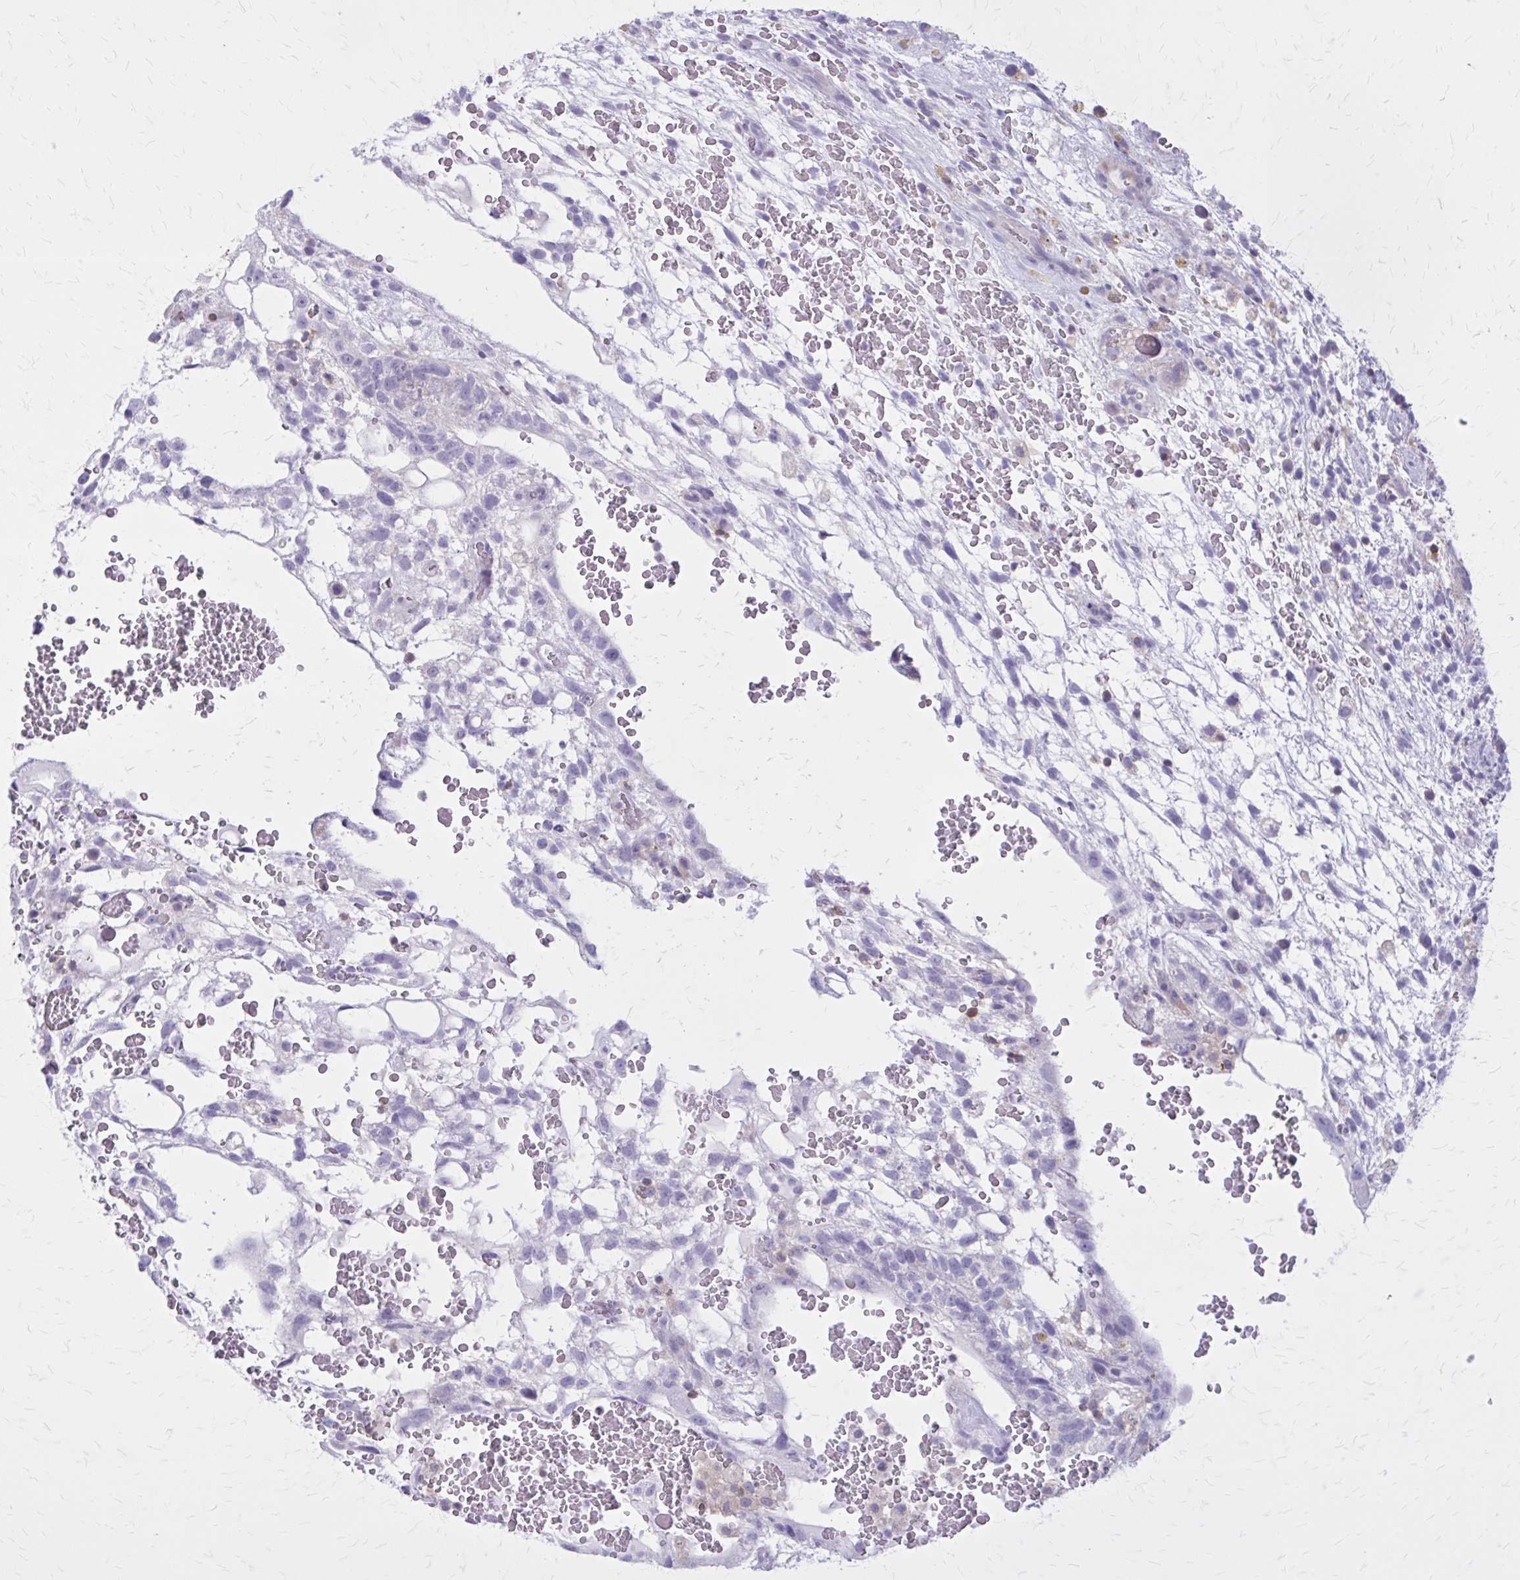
{"staining": {"intensity": "negative", "quantity": "none", "location": "none"}, "tissue": "testis cancer", "cell_type": "Tumor cells", "image_type": "cancer", "snomed": [{"axis": "morphology", "description": "Normal tissue, NOS"}, {"axis": "morphology", "description": "Carcinoma, Embryonal, NOS"}, {"axis": "topography", "description": "Testis"}], "caption": "Tumor cells are negative for protein expression in human testis cancer.", "gene": "PITPNM1", "patient": {"sex": "male", "age": 32}}